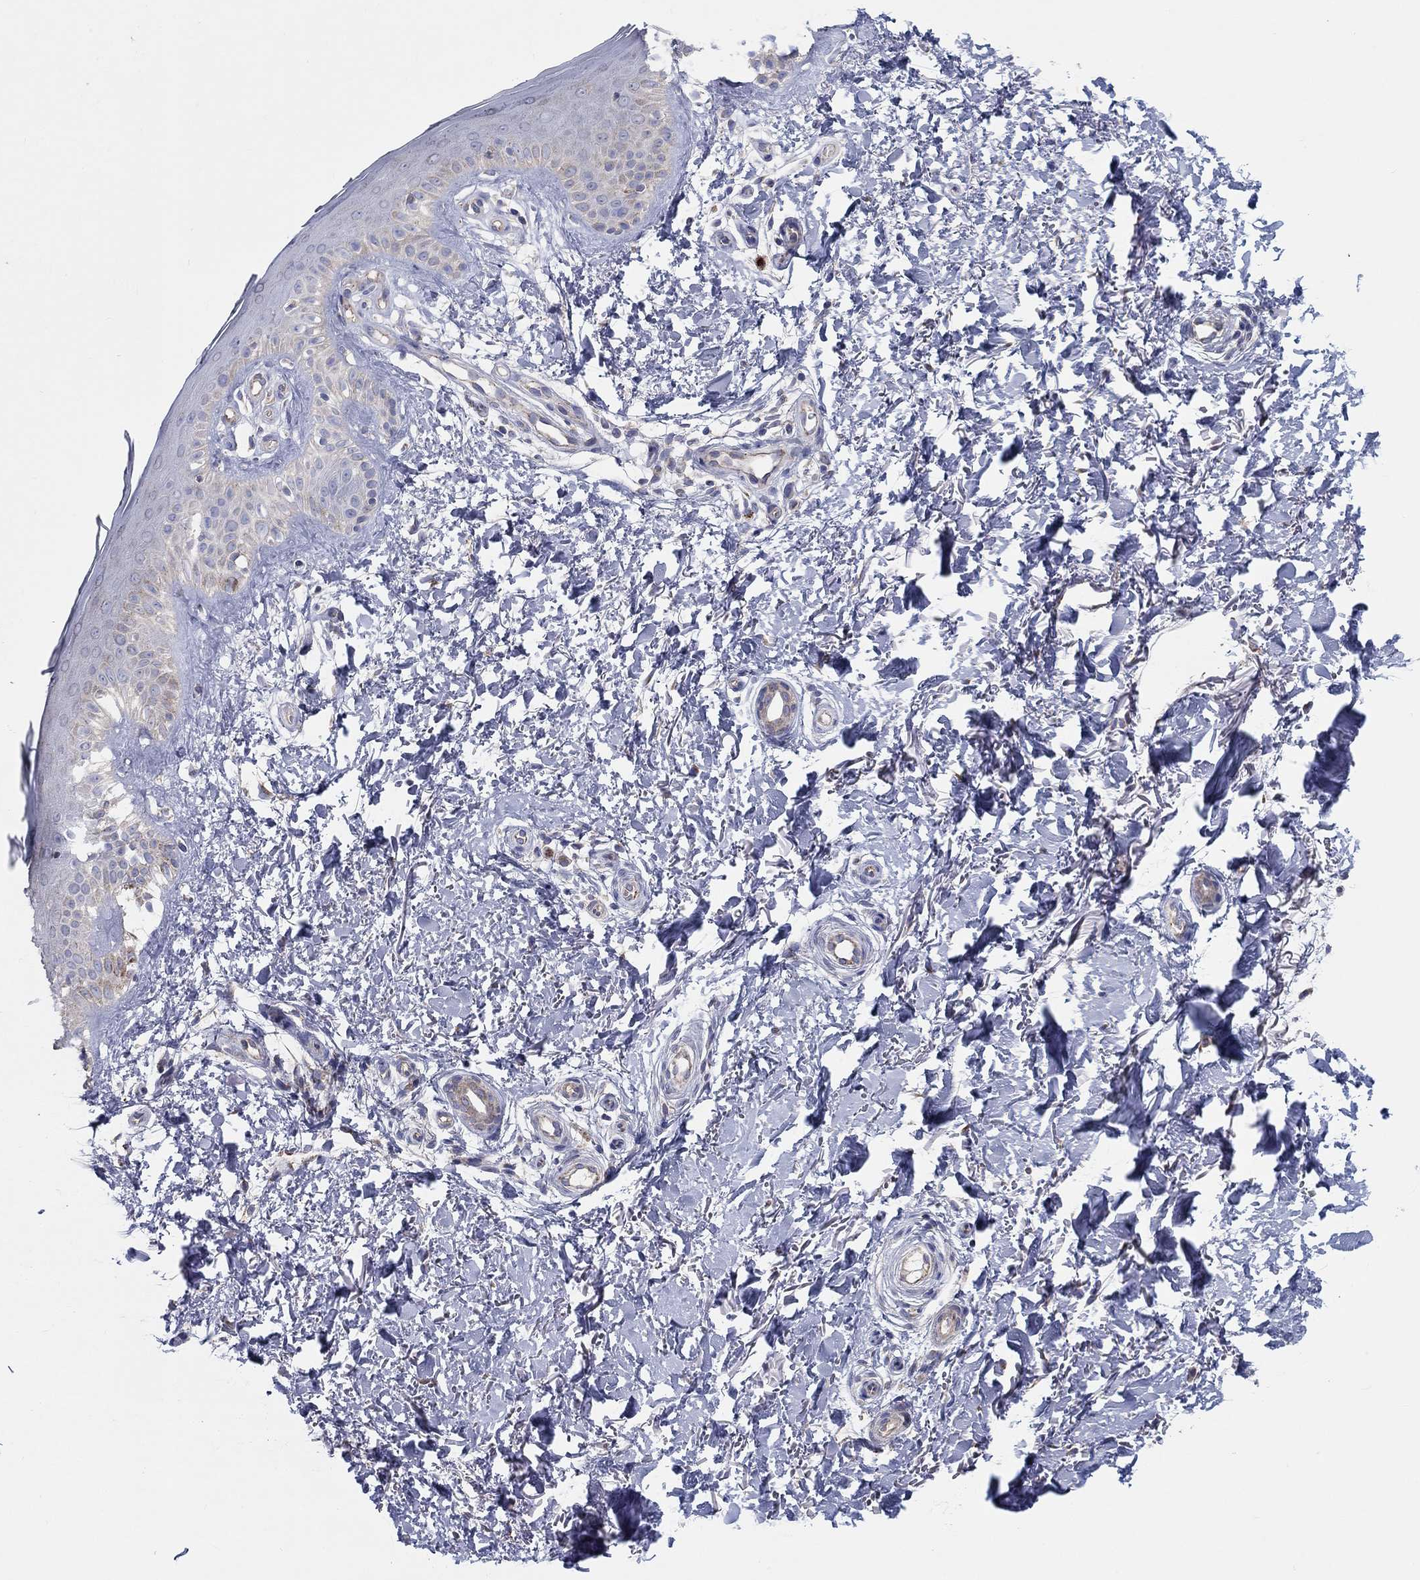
{"staining": {"intensity": "negative", "quantity": "none", "location": "none"}, "tissue": "skin", "cell_type": "Fibroblasts", "image_type": "normal", "snomed": [{"axis": "morphology", "description": "Normal tissue, NOS"}, {"axis": "morphology", "description": "Inflammation, NOS"}, {"axis": "morphology", "description": "Fibrosis, NOS"}, {"axis": "topography", "description": "Skin"}], "caption": "Human skin stained for a protein using IHC displays no positivity in fibroblasts.", "gene": "BCO2", "patient": {"sex": "male", "age": 71}}